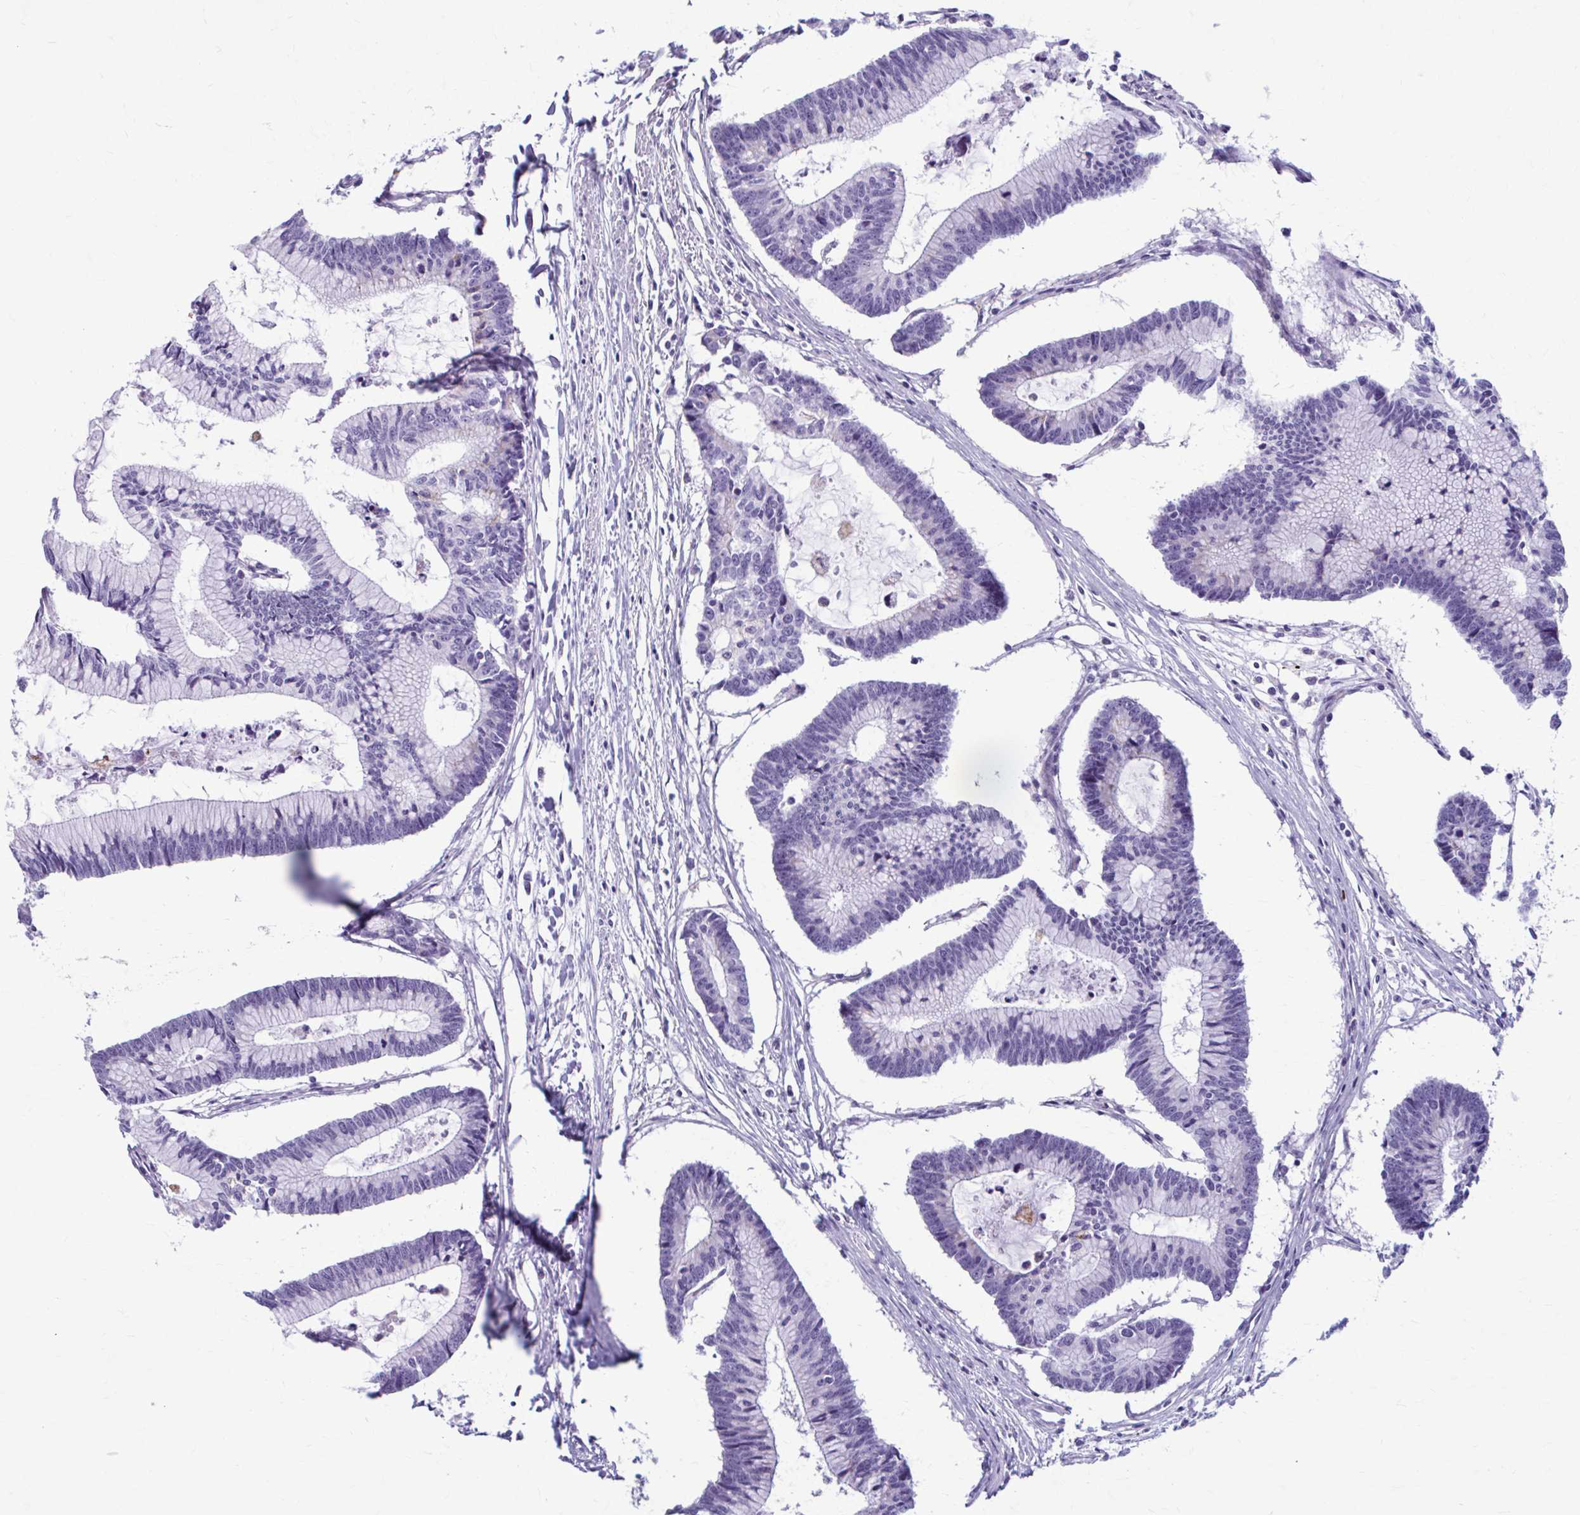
{"staining": {"intensity": "negative", "quantity": "none", "location": "none"}, "tissue": "colorectal cancer", "cell_type": "Tumor cells", "image_type": "cancer", "snomed": [{"axis": "morphology", "description": "Adenocarcinoma, NOS"}, {"axis": "topography", "description": "Colon"}], "caption": "IHC photomicrograph of human colorectal cancer (adenocarcinoma) stained for a protein (brown), which demonstrates no positivity in tumor cells. (DAB (3,3'-diaminobenzidine) immunohistochemistry (IHC) with hematoxylin counter stain).", "gene": "C12orf71", "patient": {"sex": "female", "age": 78}}